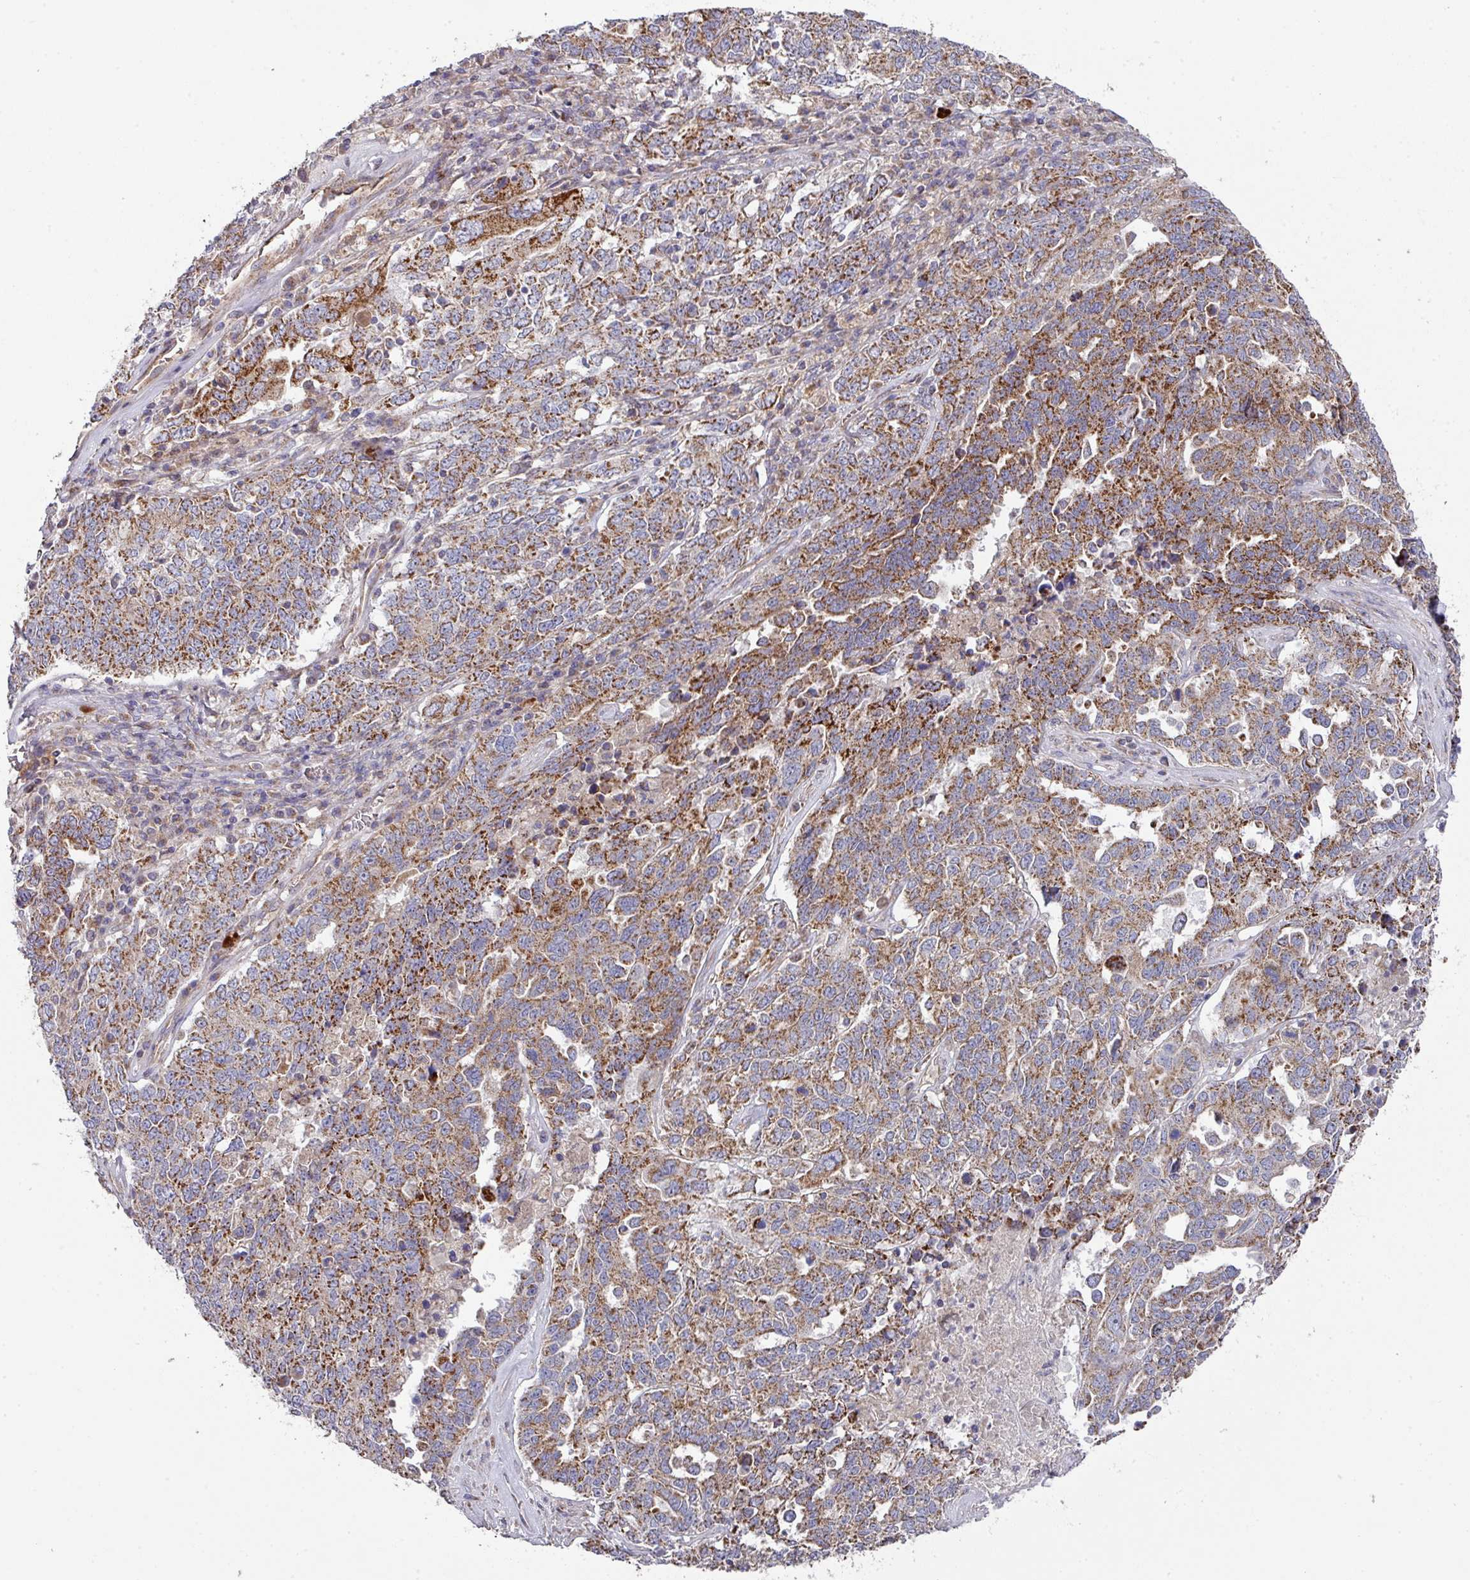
{"staining": {"intensity": "moderate", "quantity": ">75%", "location": "cytoplasmic/membranous"}, "tissue": "ovarian cancer", "cell_type": "Tumor cells", "image_type": "cancer", "snomed": [{"axis": "morphology", "description": "Carcinoma, endometroid"}, {"axis": "topography", "description": "Ovary"}], "caption": "Protein positivity by IHC reveals moderate cytoplasmic/membranous expression in about >75% of tumor cells in ovarian cancer (endometroid carcinoma).", "gene": "DCAF12L2", "patient": {"sex": "female", "age": 62}}